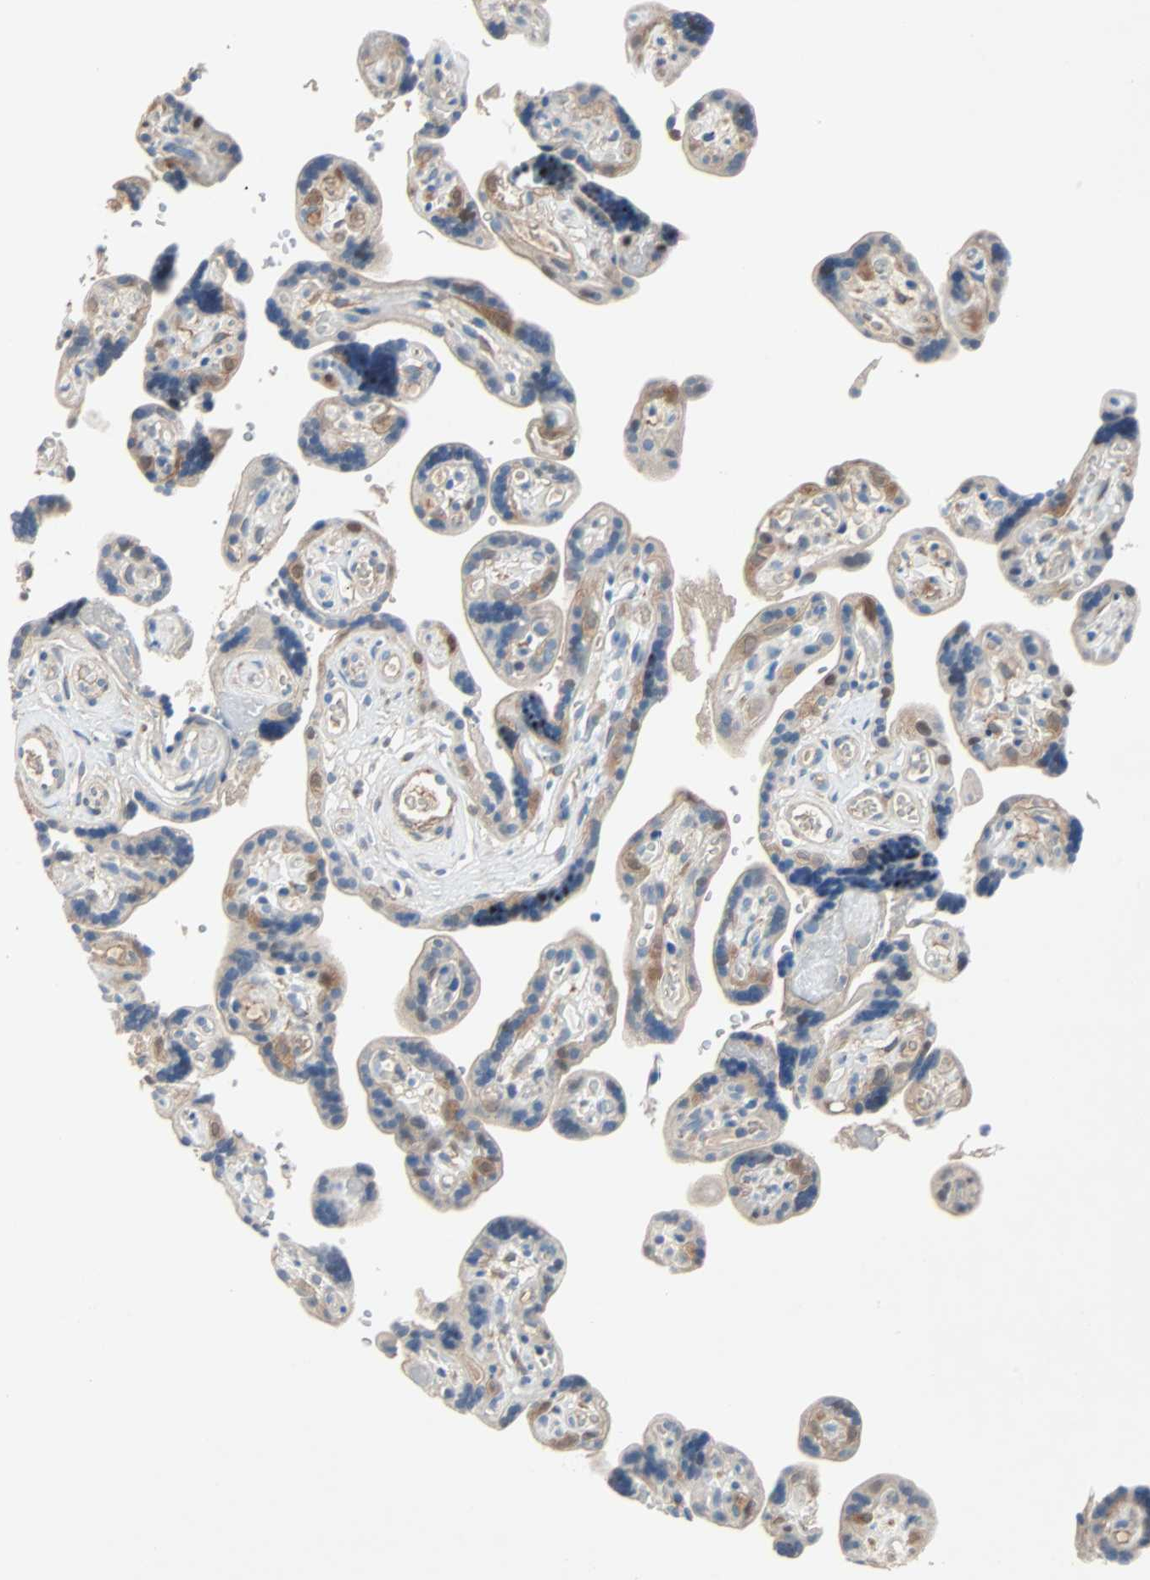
{"staining": {"intensity": "negative", "quantity": "none", "location": "none"}, "tissue": "placenta", "cell_type": "Decidual cells", "image_type": "normal", "snomed": [{"axis": "morphology", "description": "Normal tissue, NOS"}, {"axis": "topography", "description": "Placenta"}], "caption": "High power microscopy image of an immunohistochemistry (IHC) image of unremarkable placenta, revealing no significant positivity in decidual cells. (IHC, brightfield microscopy, high magnification).", "gene": "TNFRSF12A", "patient": {"sex": "female", "age": 30}}